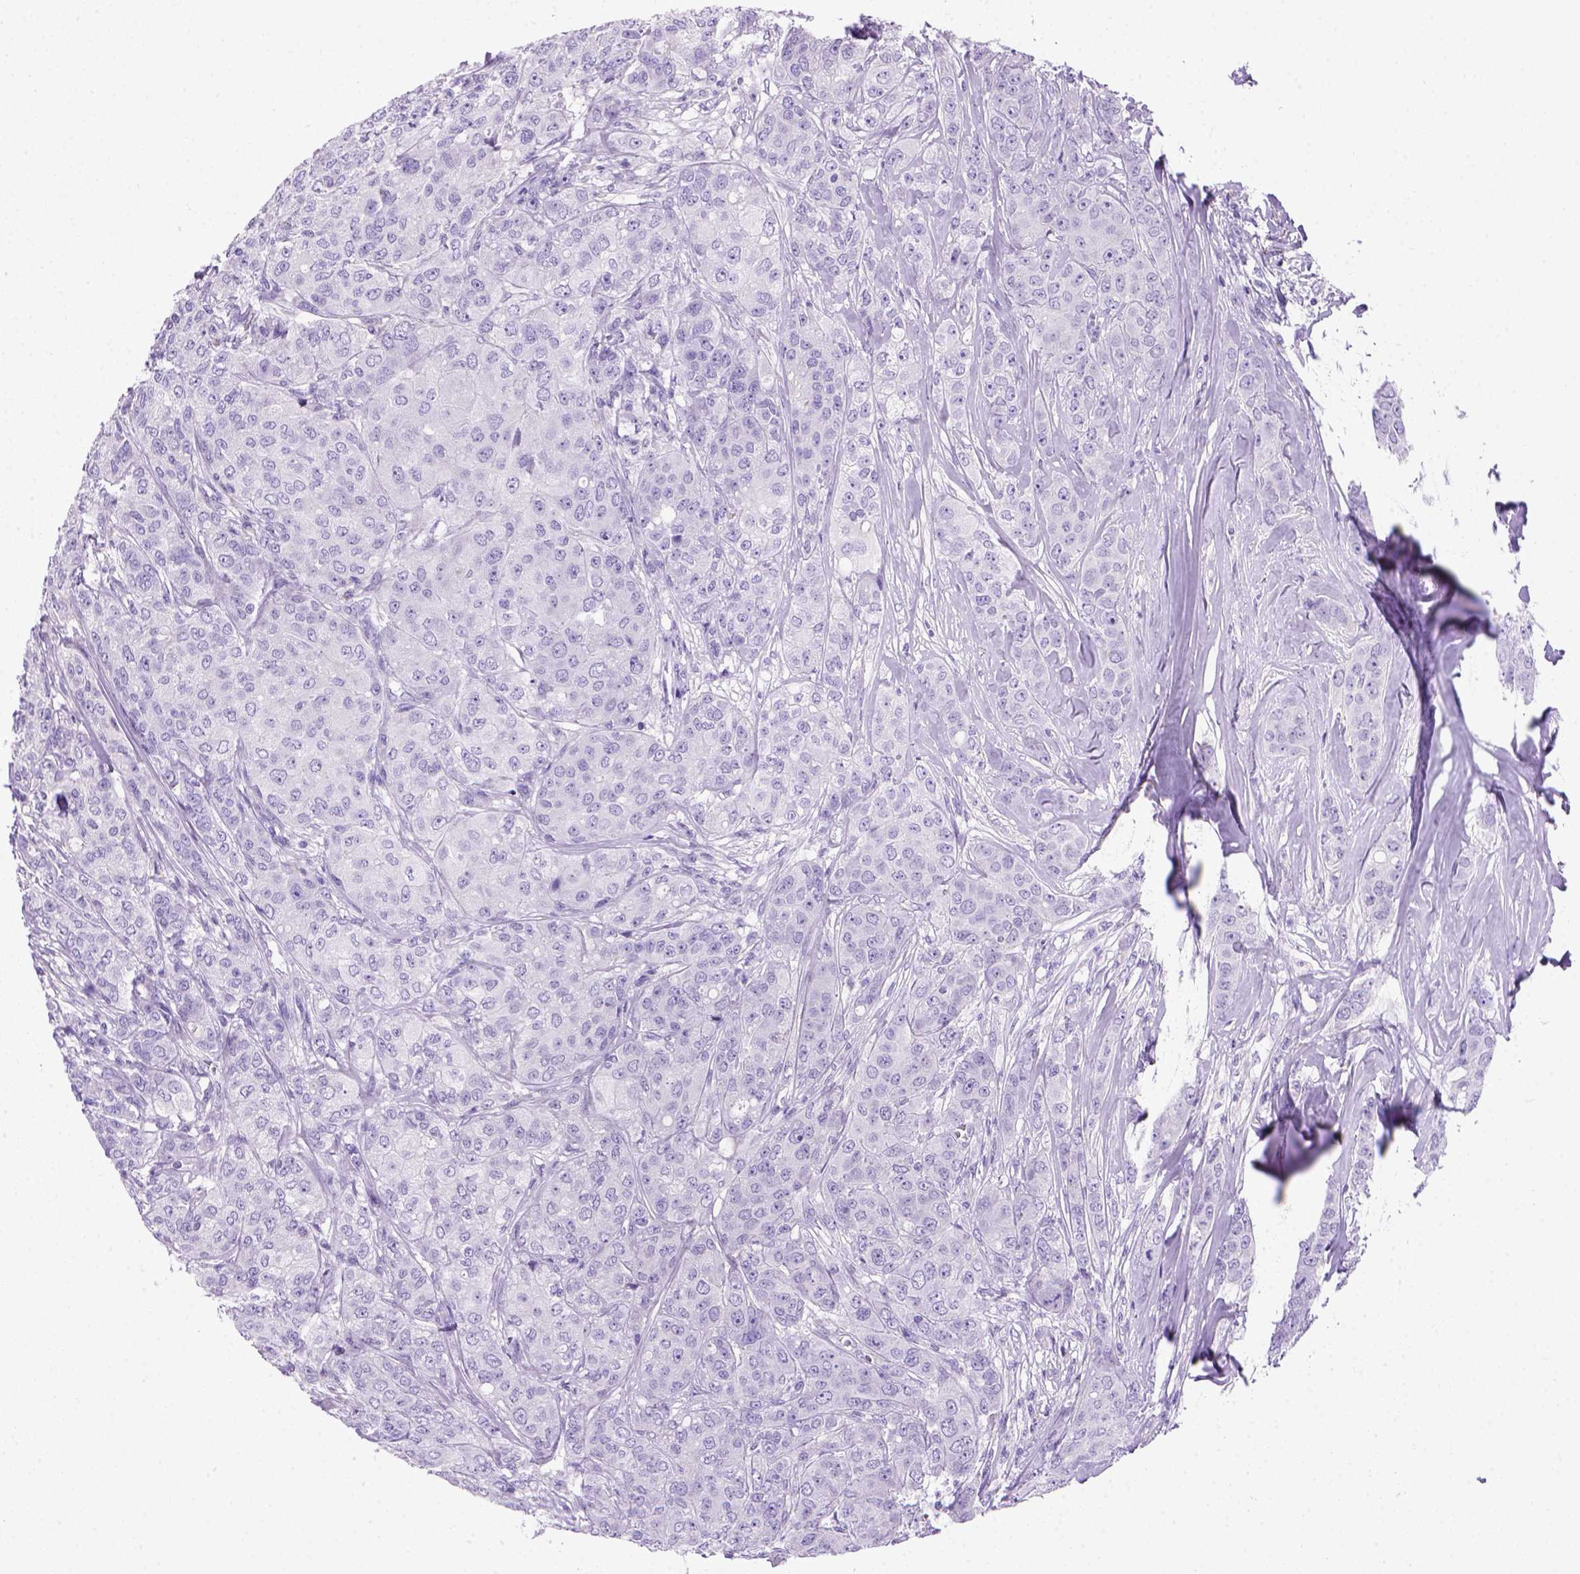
{"staining": {"intensity": "negative", "quantity": "none", "location": "none"}, "tissue": "breast cancer", "cell_type": "Tumor cells", "image_type": "cancer", "snomed": [{"axis": "morphology", "description": "Duct carcinoma"}, {"axis": "topography", "description": "Breast"}], "caption": "Immunohistochemical staining of breast intraductal carcinoma shows no significant expression in tumor cells.", "gene": "ARHGEF33", "patient": {"sex": "female", "age": 43}}